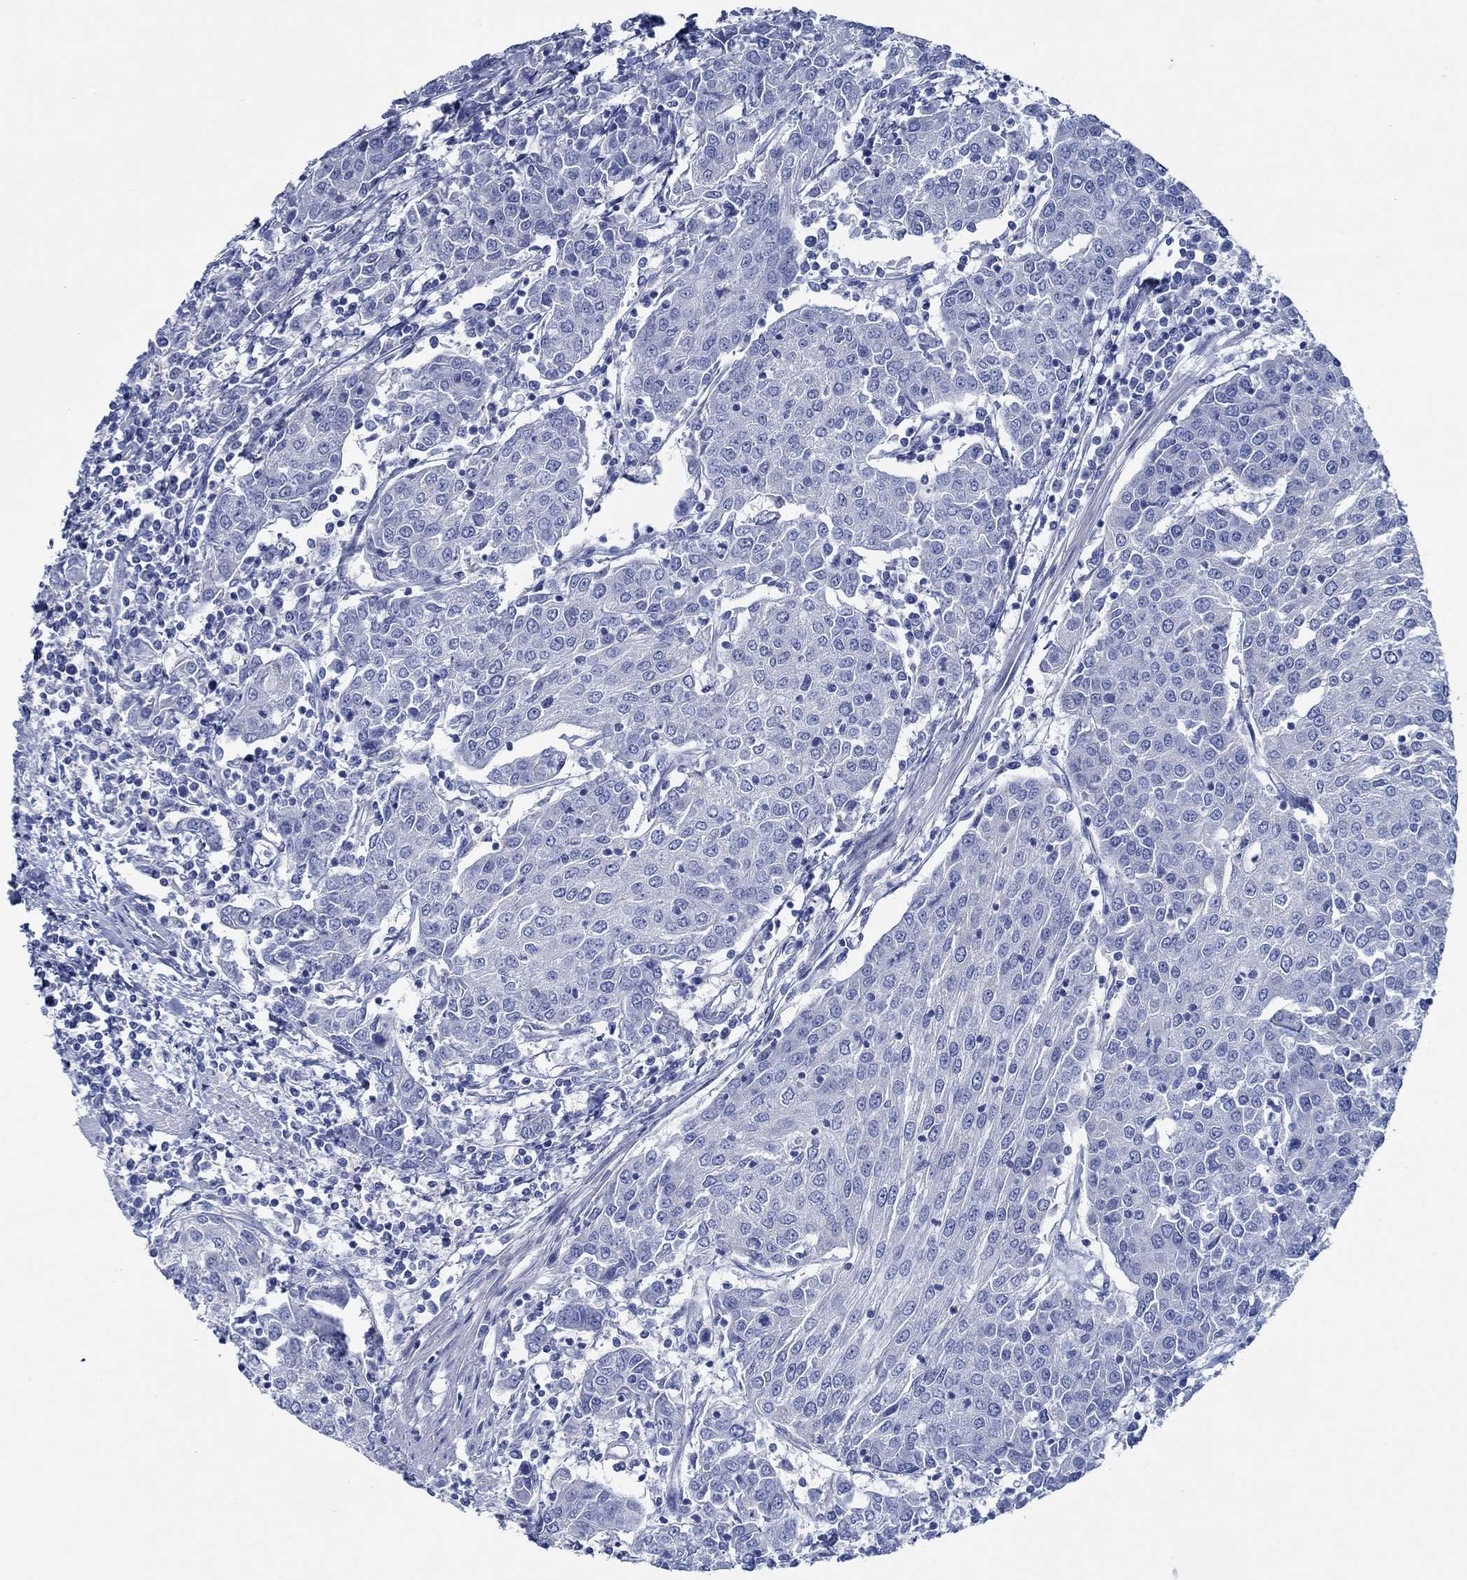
{"staining": {"intensity": "negative", "quantity": "none", "location": "none"}, "tissue": "urothelial cancer", "cell_type": "Tumor cells", "image_type": "cancer", "snomed": [{"axis": "morphology", "description": "Urothelial carcinoma, High grade"}, {"axis": "topography", "description": "Urinary bladder"}], "caption": "IHC of urothelial cancer exhibits no positivity in tumor cells.", "gene": "SVEP1", "patient": {"sex": "female", "age": 85}}